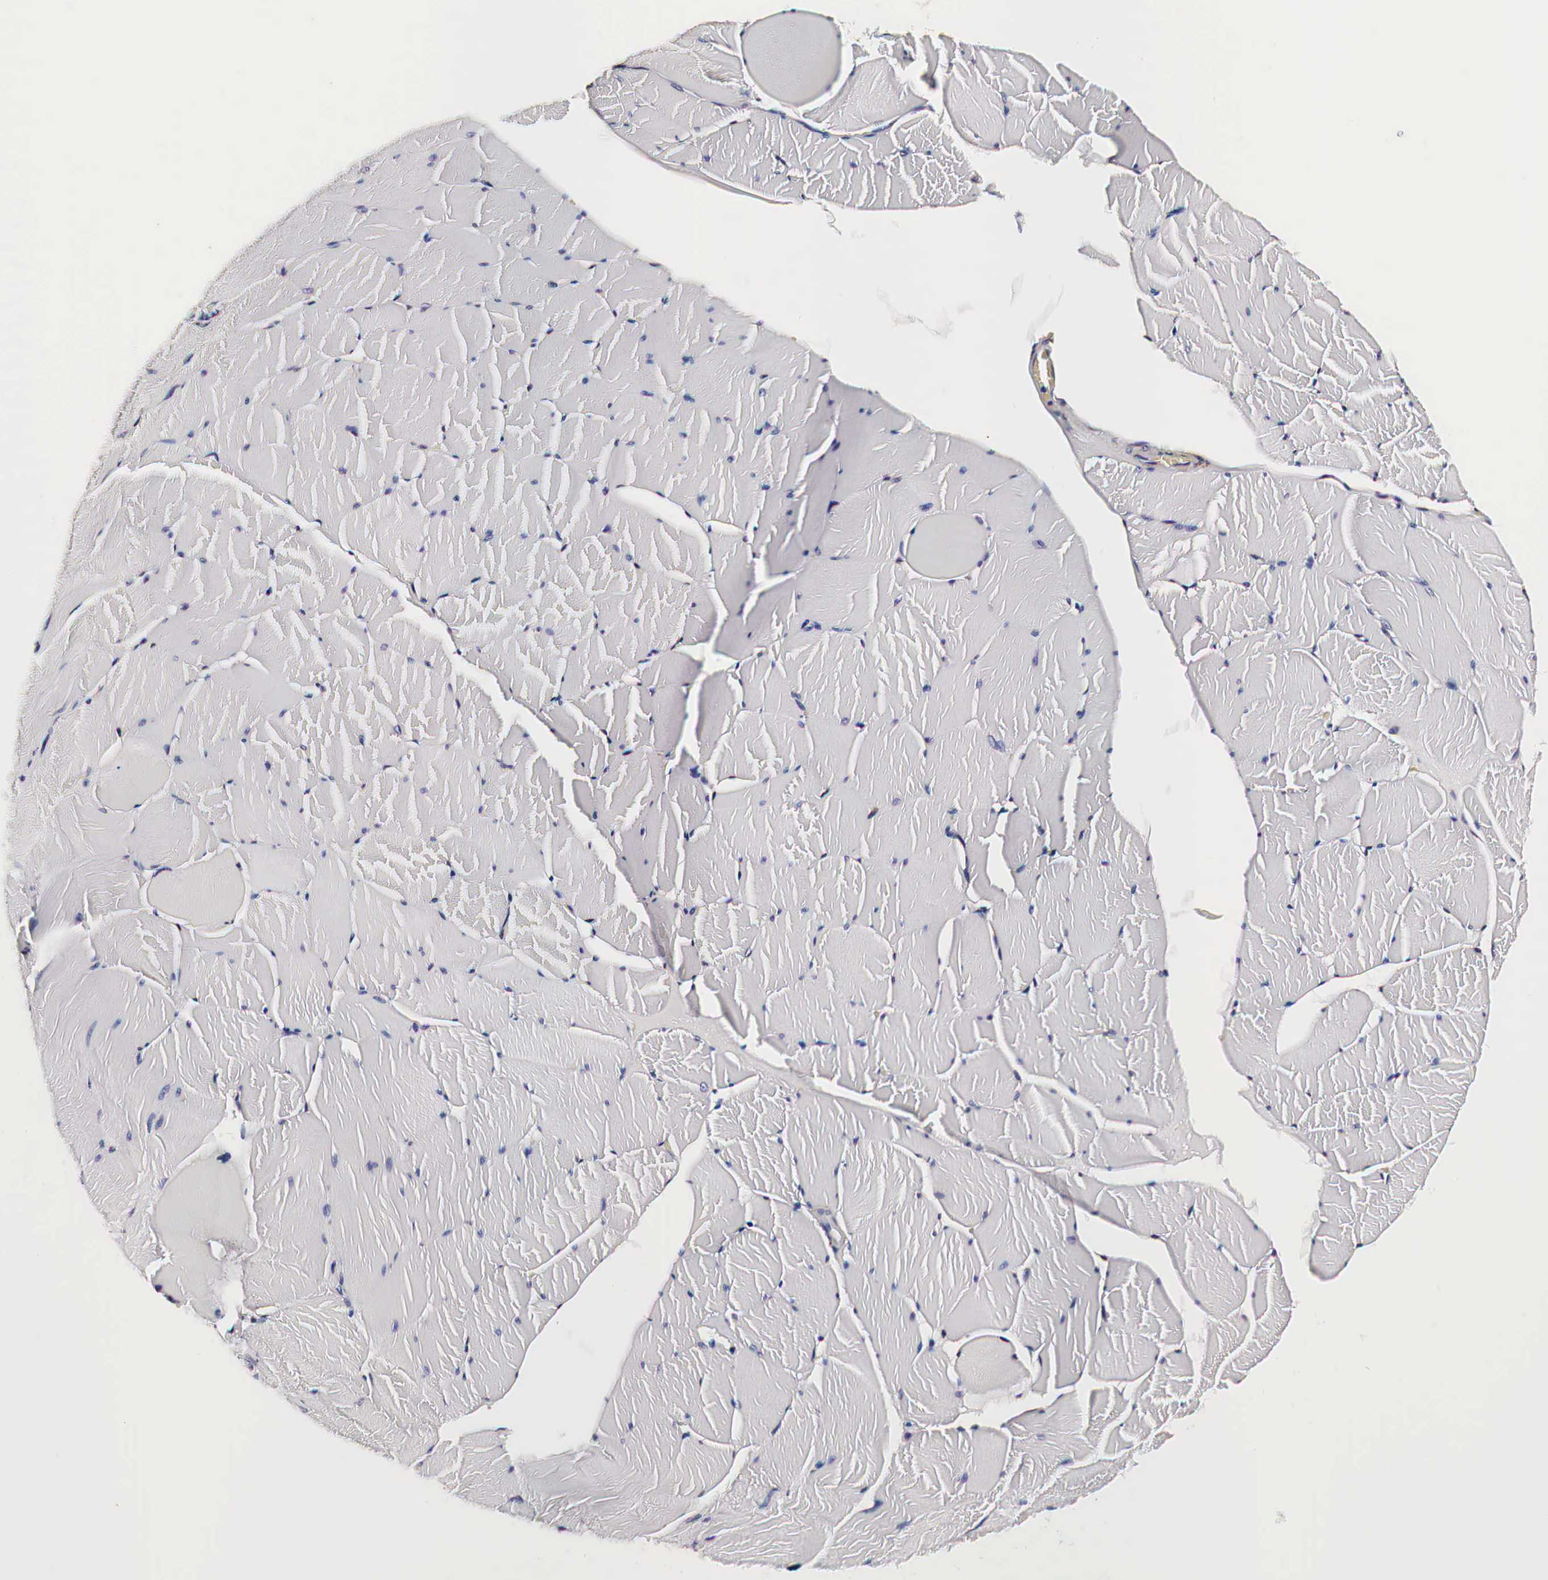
{"staining": {"intensity": "negative", "quantity": "none", "location": "none"}, "tissue": "skeletal muscle", "cell_type": "Myocytes", "image_type": "normal", "snomed": [{"axis": "morphology", "description": "Normal tissue, NOS"}, {"axis": "topography", "description": "Skeletal muscle"}, {"axis": "topography", "description": "Salivary gland"}], "caption": "Human skeletal muscle stained for a protein using immunohistochemistry reveals no expression in myocytes.", "gene": "CKAP4", "patient": {"sex": "male", "age": 62}}